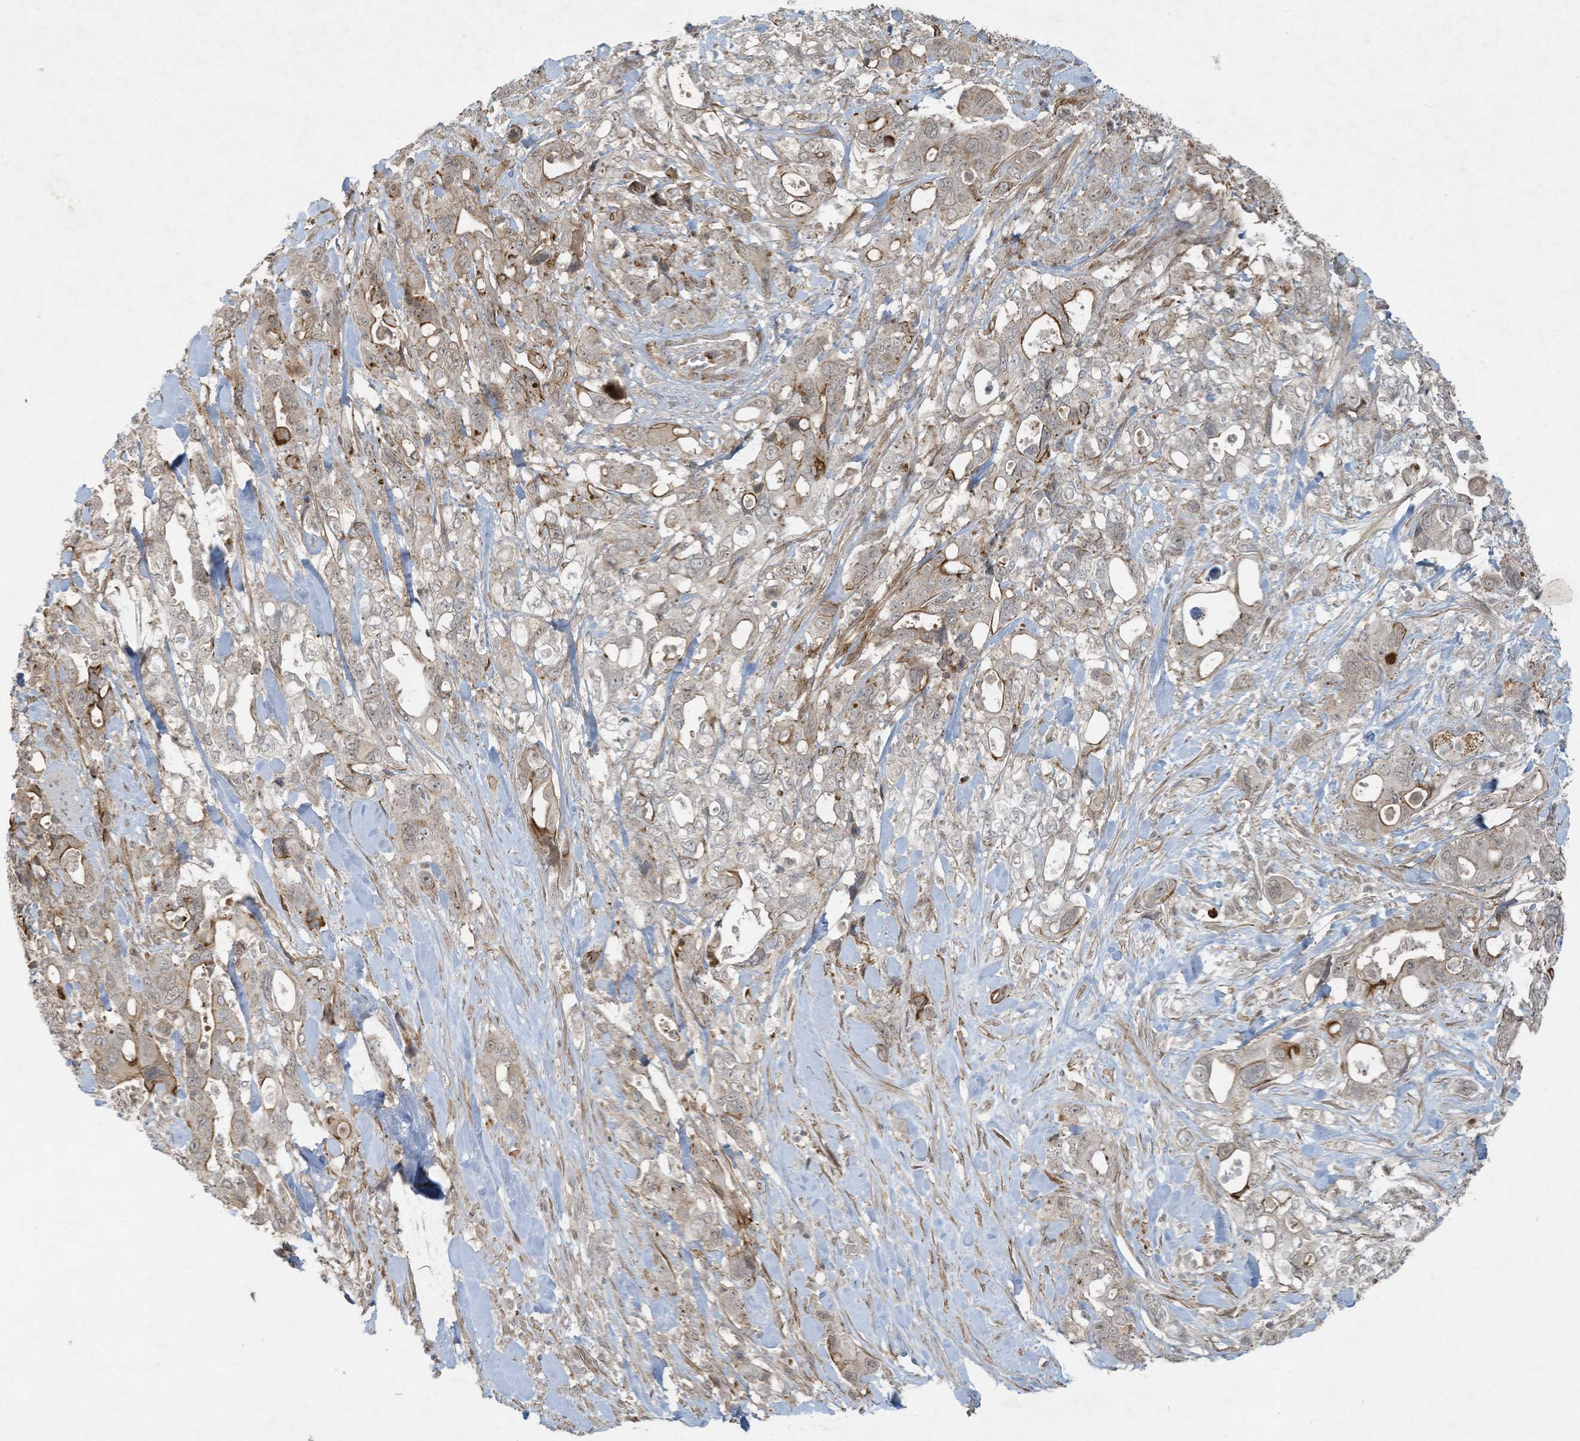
{"staining": {"intensity": "moderate", "quantity": "<25%", "location": "cytoplasmic/membranous"}, "tissue": "pancreatic cancer", "cell_type": "Tumor cells", "image_type": "cancer", "snomed": [{"axis": "morphology", "description": "Adenocarcinoma, NOS"}, {"axis": "topography", "description": "Pancreas"}], "caption": "An image of pancreatic cancer stained for a protein displays moderate cytoplasmic/membranous brown staining in tumor cells. (IHC, brightfield microscopy, high magnification).", "gene": "ZNF263", "patient": {"sex": "male", "age": 46}}